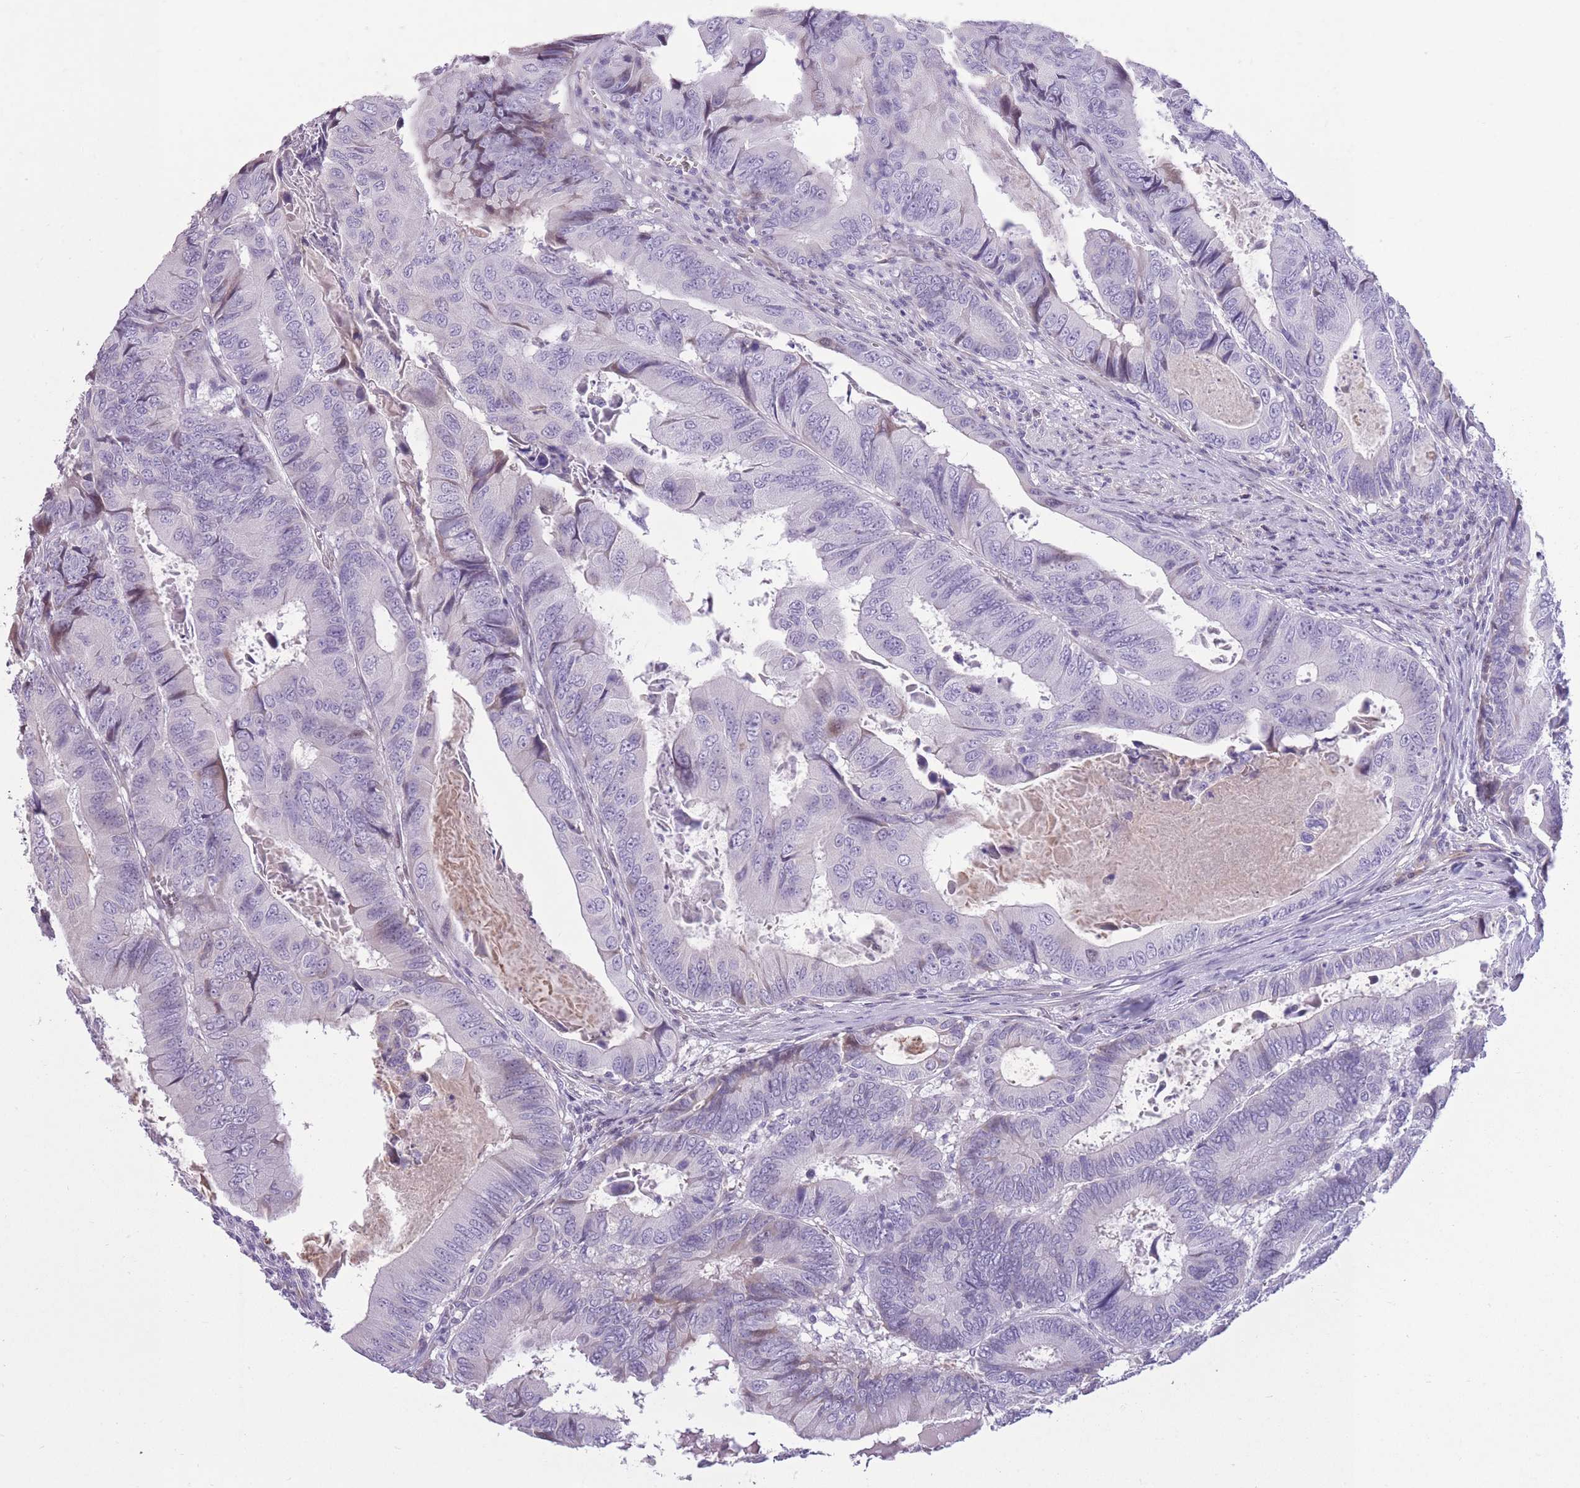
{"staining": {"intensity": "negative", "quantity": "none", "location": "none"}, "tissue": "colorectal cancer", "cell_type": "Tumor cells", "image_type": "cancer", "snomed": [{"axis": "morphology", "description": "Adenocarcinoma, NOS"}, {"axis": "topography", "description": "Colon"}], "caption": "Protein analysis of colorectal adenocarcinoma displays no significant expression in tumor cells.", "gene": "WDR70", "patient": {"sex": "male", "age": 85}}